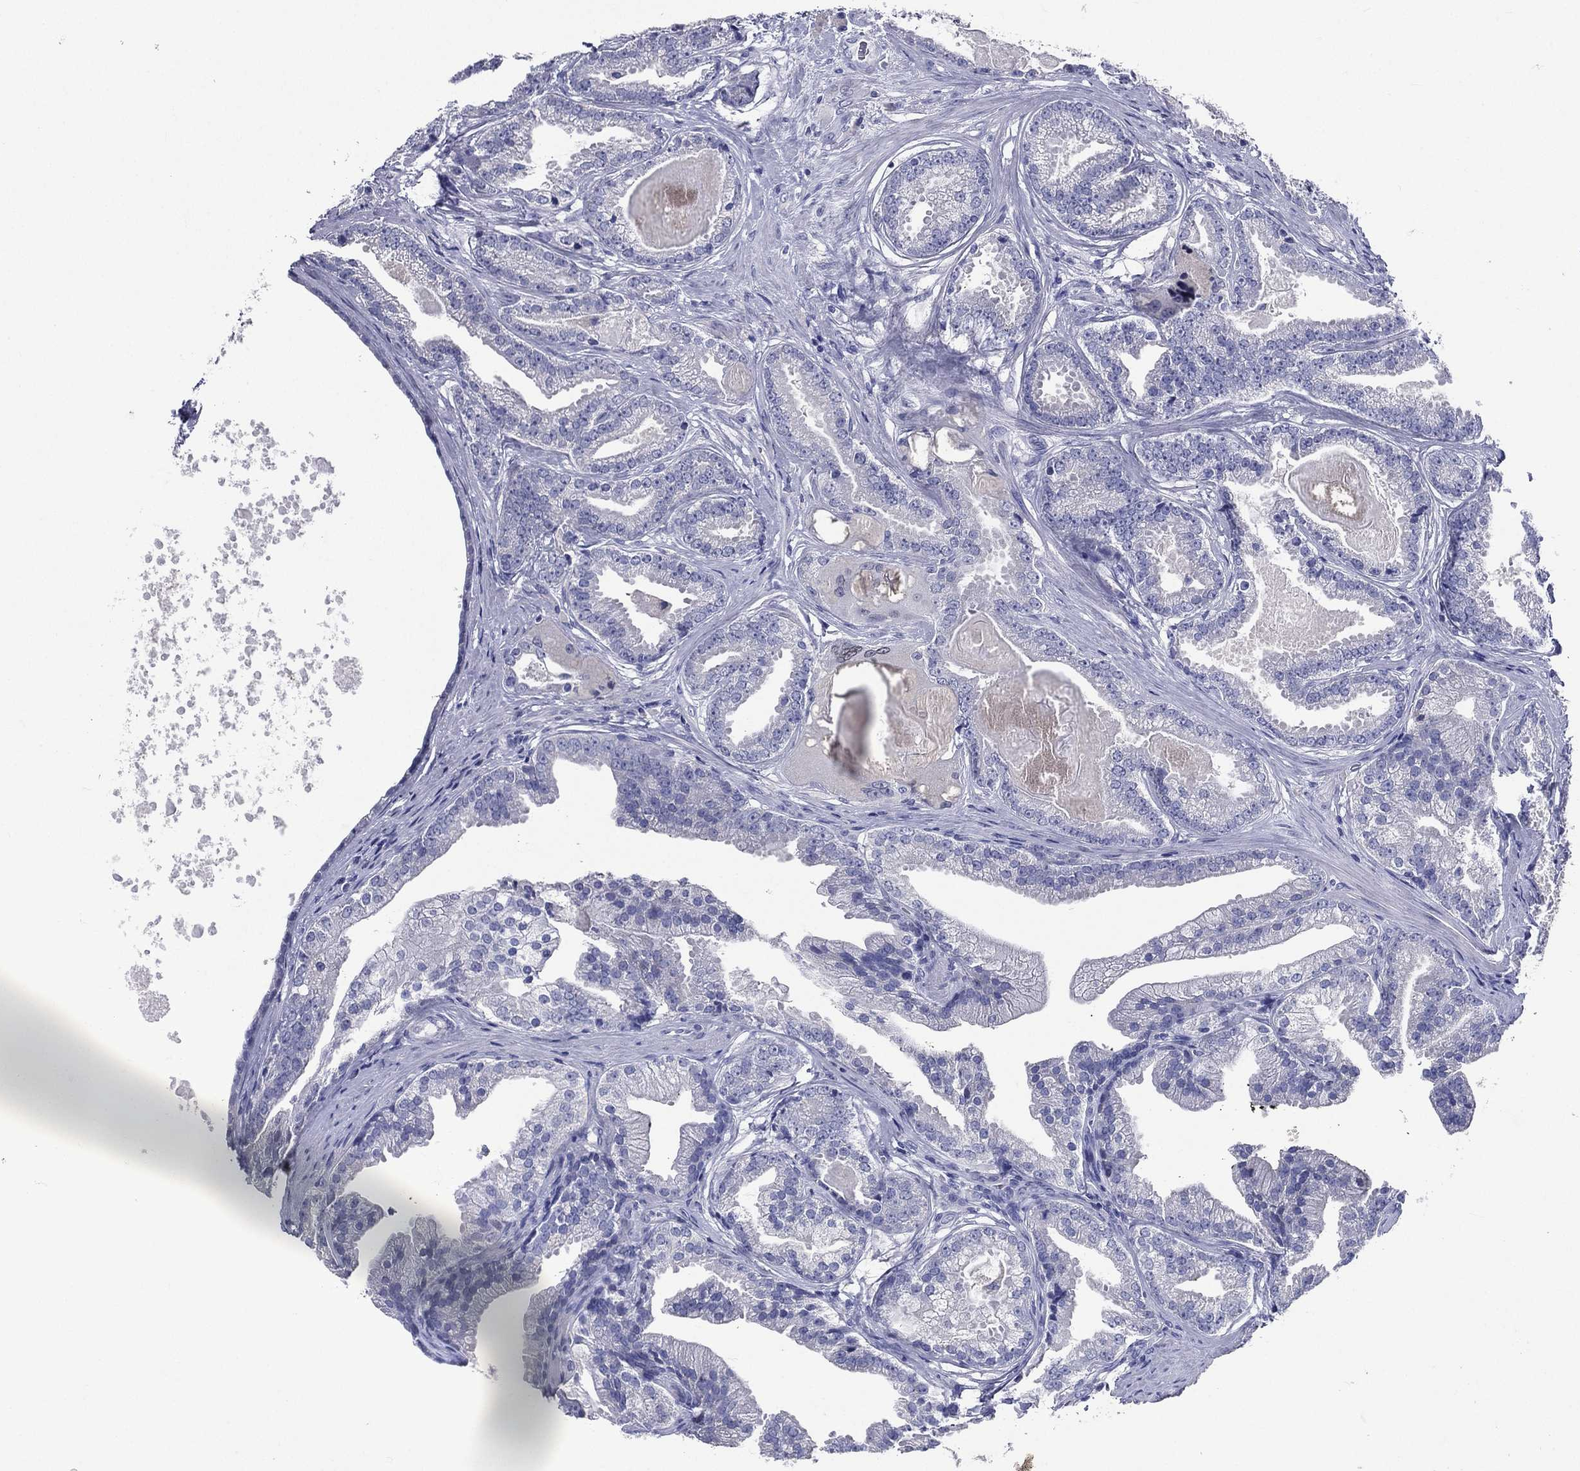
{"staining": {"intensity": "negative", "quantity": "none", "location": "none"}, "tissue": "prostate cancer", "cell_type": "Tumor cells", "image_type": "cancer", "snomed": [{"axis": "morphology", "description": "Adenocarcinoma, NOS"}, {"axis": "morphology", "description": "Adenocarcinoma, High grade"}, {"axis": "topography", "description": "Prostate"}], "caption": "Prostate adenocarcinoma was stained to show a protein in brown. There is no significant staining in tumor cells.", "gene": "TGM1", "patient": {"sex": "male", "age": 64}}